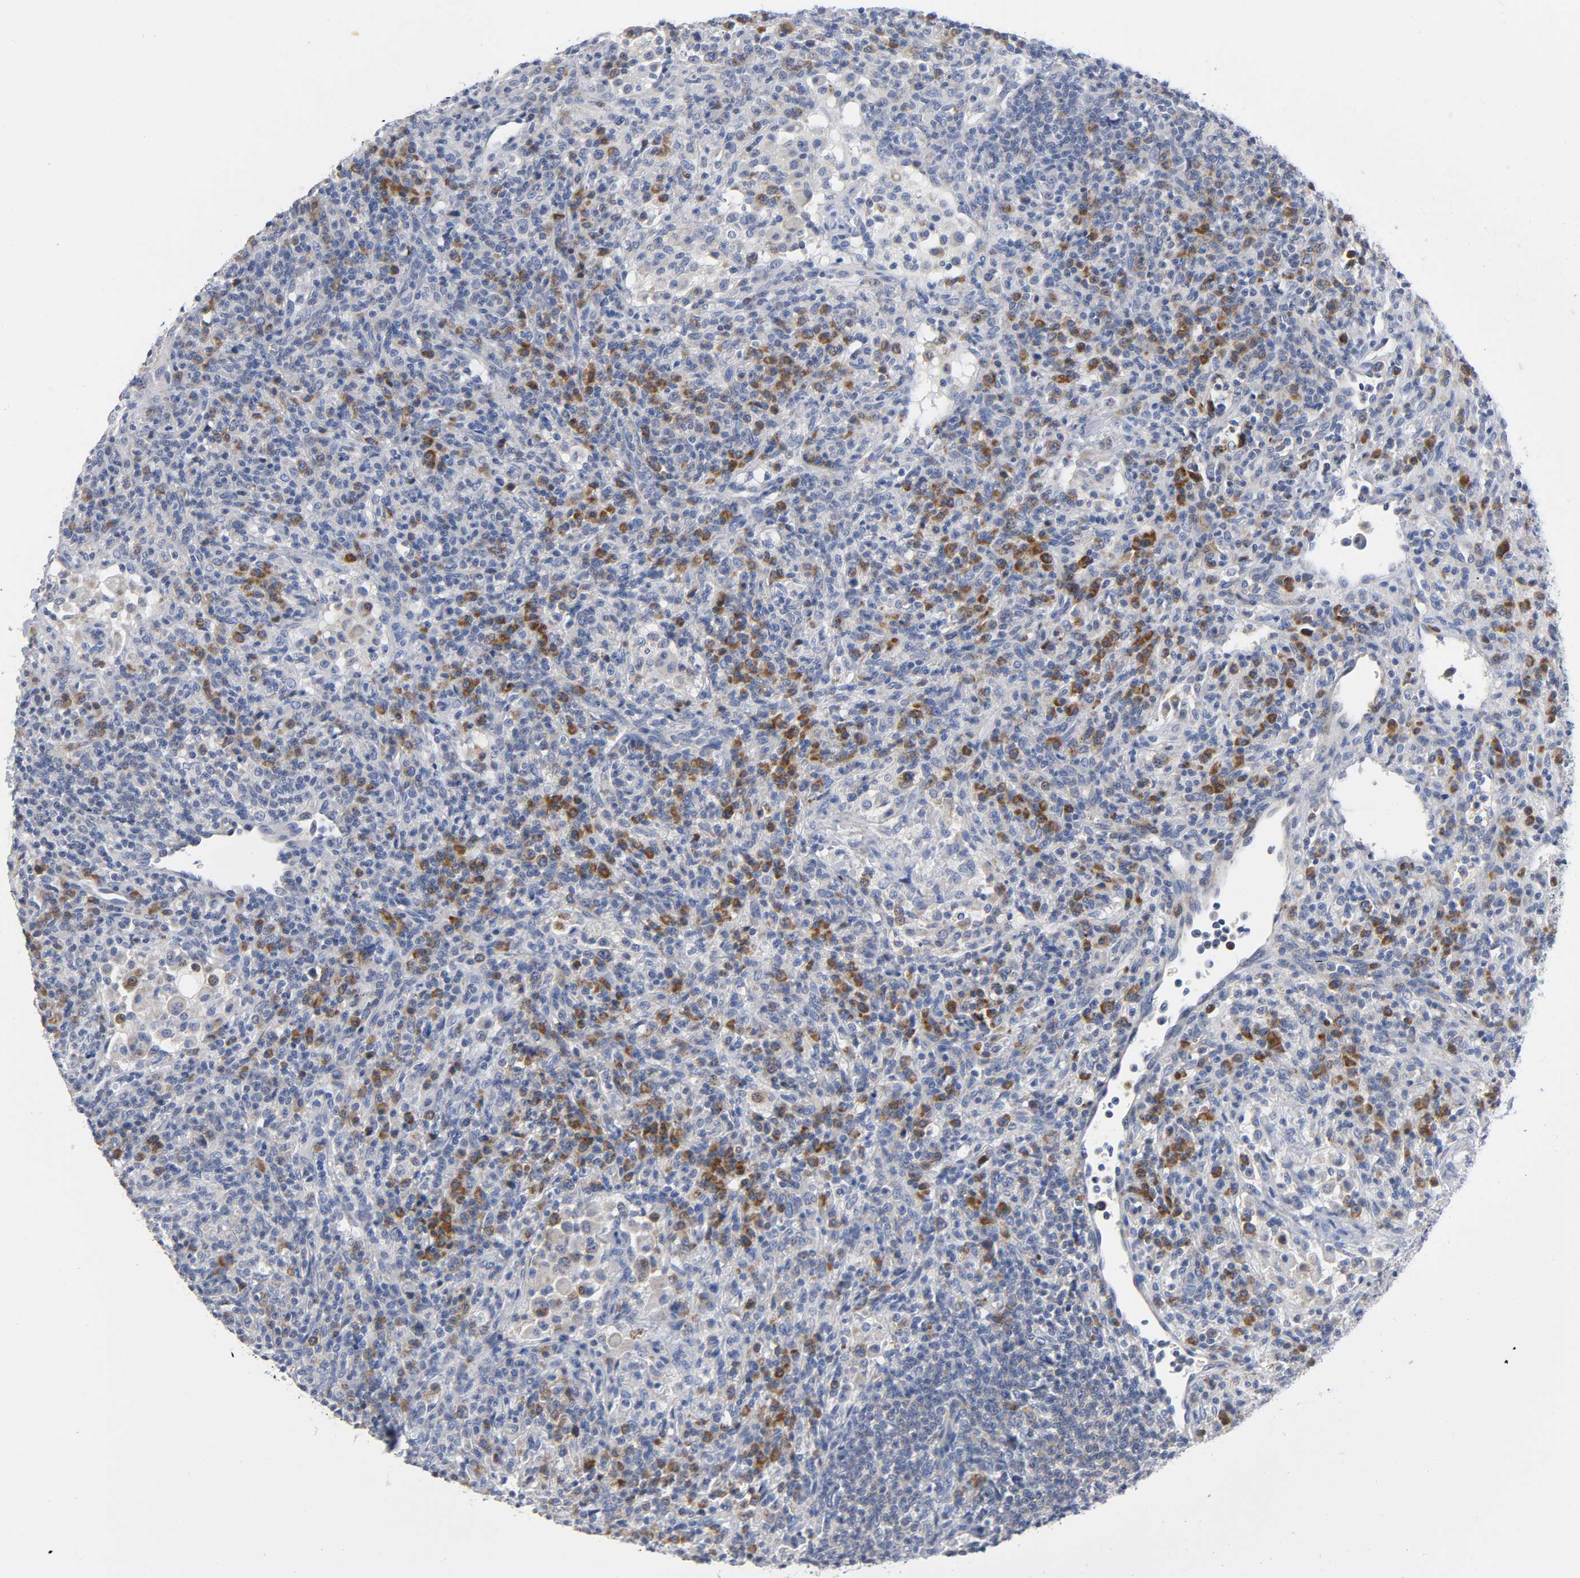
{"staining": {"intensity": "moderate", "quantity": "25%-75%", "location": "cytoplasmic/membranous"}, "tissue": "lymphoma", "cell_type": "Tumor cells", "image_type": "cancer", "snomed": [{"axis": "morphology", "description": "Hodgkin's disease, NOS"}, {"axis": "topography", "description": "Lymph node"}], "caption": "IHC photomicrograph of human Hodgkin's disease stained for a protein (brown), which demonstrates medium levels of moderate cytoplasmic/membranous positivity in about 25%-75% of tumor cells.", "gene": "REL", "patient": {"sex": "male", "age": 65}}